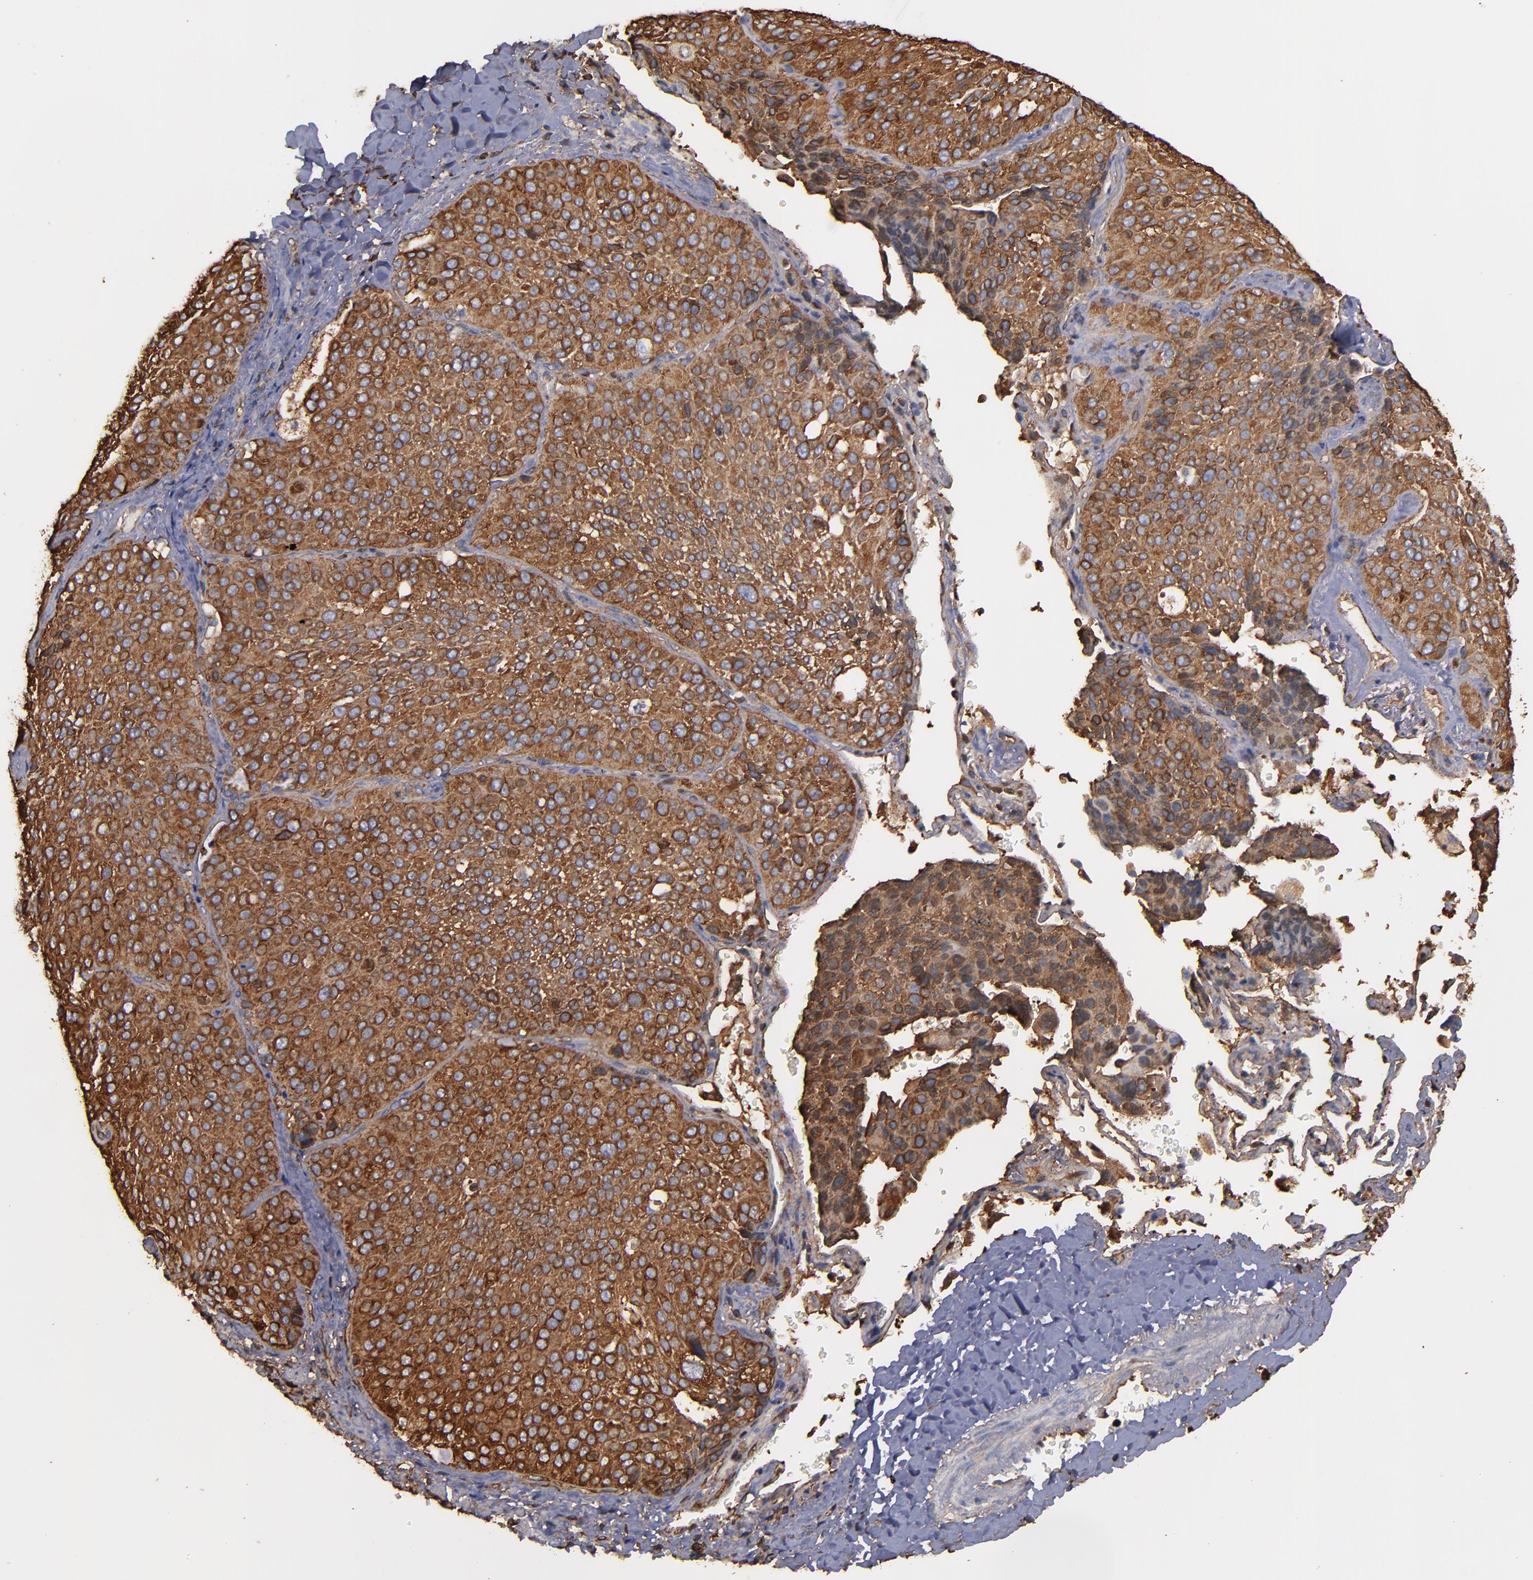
{"staining": {"intensity": "moderate", "quantity": ">75%", "location": "cytoplasmic/membranous"}, "tissue": "lung cancer", "cell_type": "Tumor cells", "image_type": "cancer", "snomed": [{"axis": "morphology", "description": "Squamous cell carcinoma, NOS"}, {"axis": "topography", "description": "Lung"}], "caption": "Tumor cells show medium levels of moderate cytoplasmic/membranous positivity in approximately >75% of cells in human squamous cell carcinoma (lung). Immunohistochemistry stains the protein of interest in brown and the nuclei are stained blue.", "gene": "ACTN4", "patient": {"sex": "male", "age": 54}}